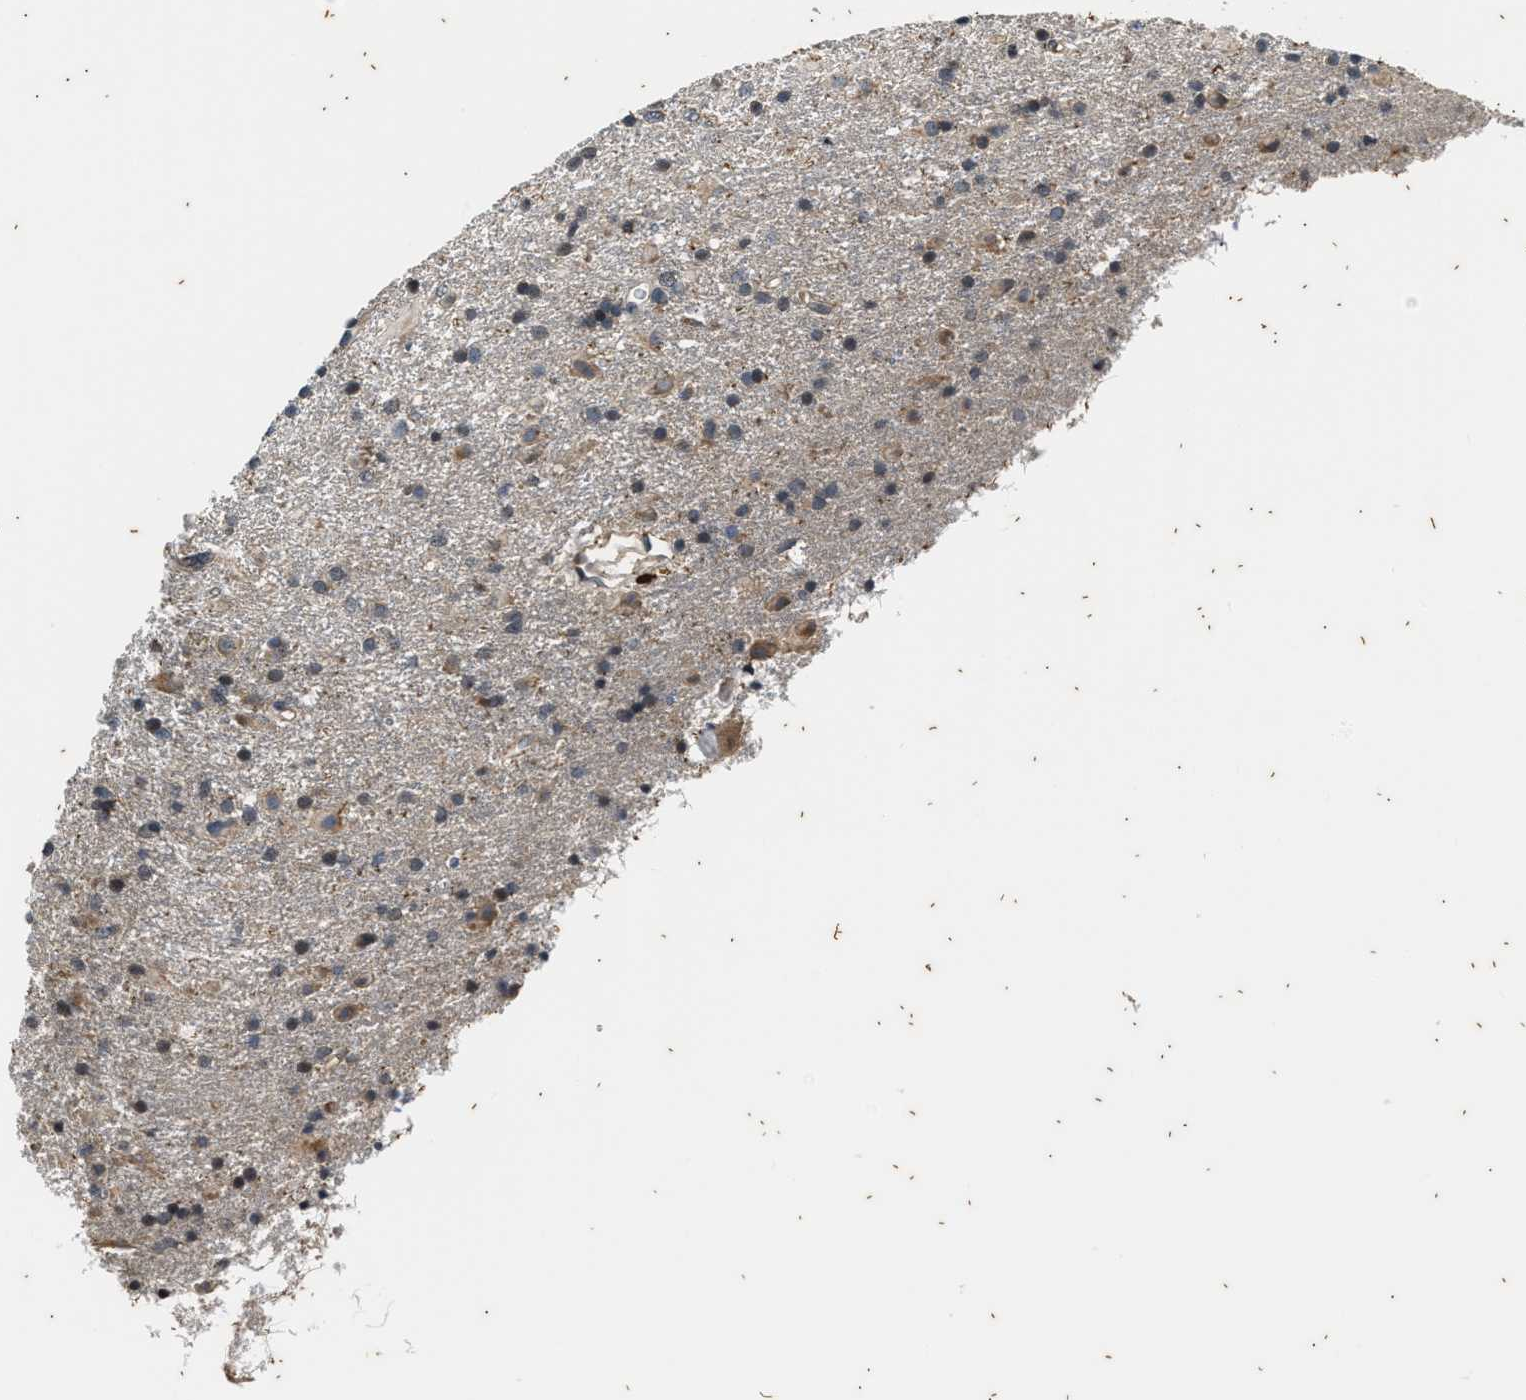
{"staining": {"intensity": "weak", "quantity": "25%-75%", "location": "cytoplasmic/membranous"}, "tissue": "glioma", "cell_type": "Tumor cells", "image_type": "cancer", "snomed": [{"axis": "morphology", "description": "Glioma, malignant, Low grade"}, {"axis": "topography", "description": "Brain"}], "caption": "Glioma was stained to show a protein in brown. There is low levels of weak cytoplasmic/membranous staining in about 25%-75% of tumor cells. (Stains: DAB in brown, nuclei in blue, Microscopy: brightfield microscopy at high magnification).", "gene": "PTPN7", "patient": {"sex": "male", "age": 65}}